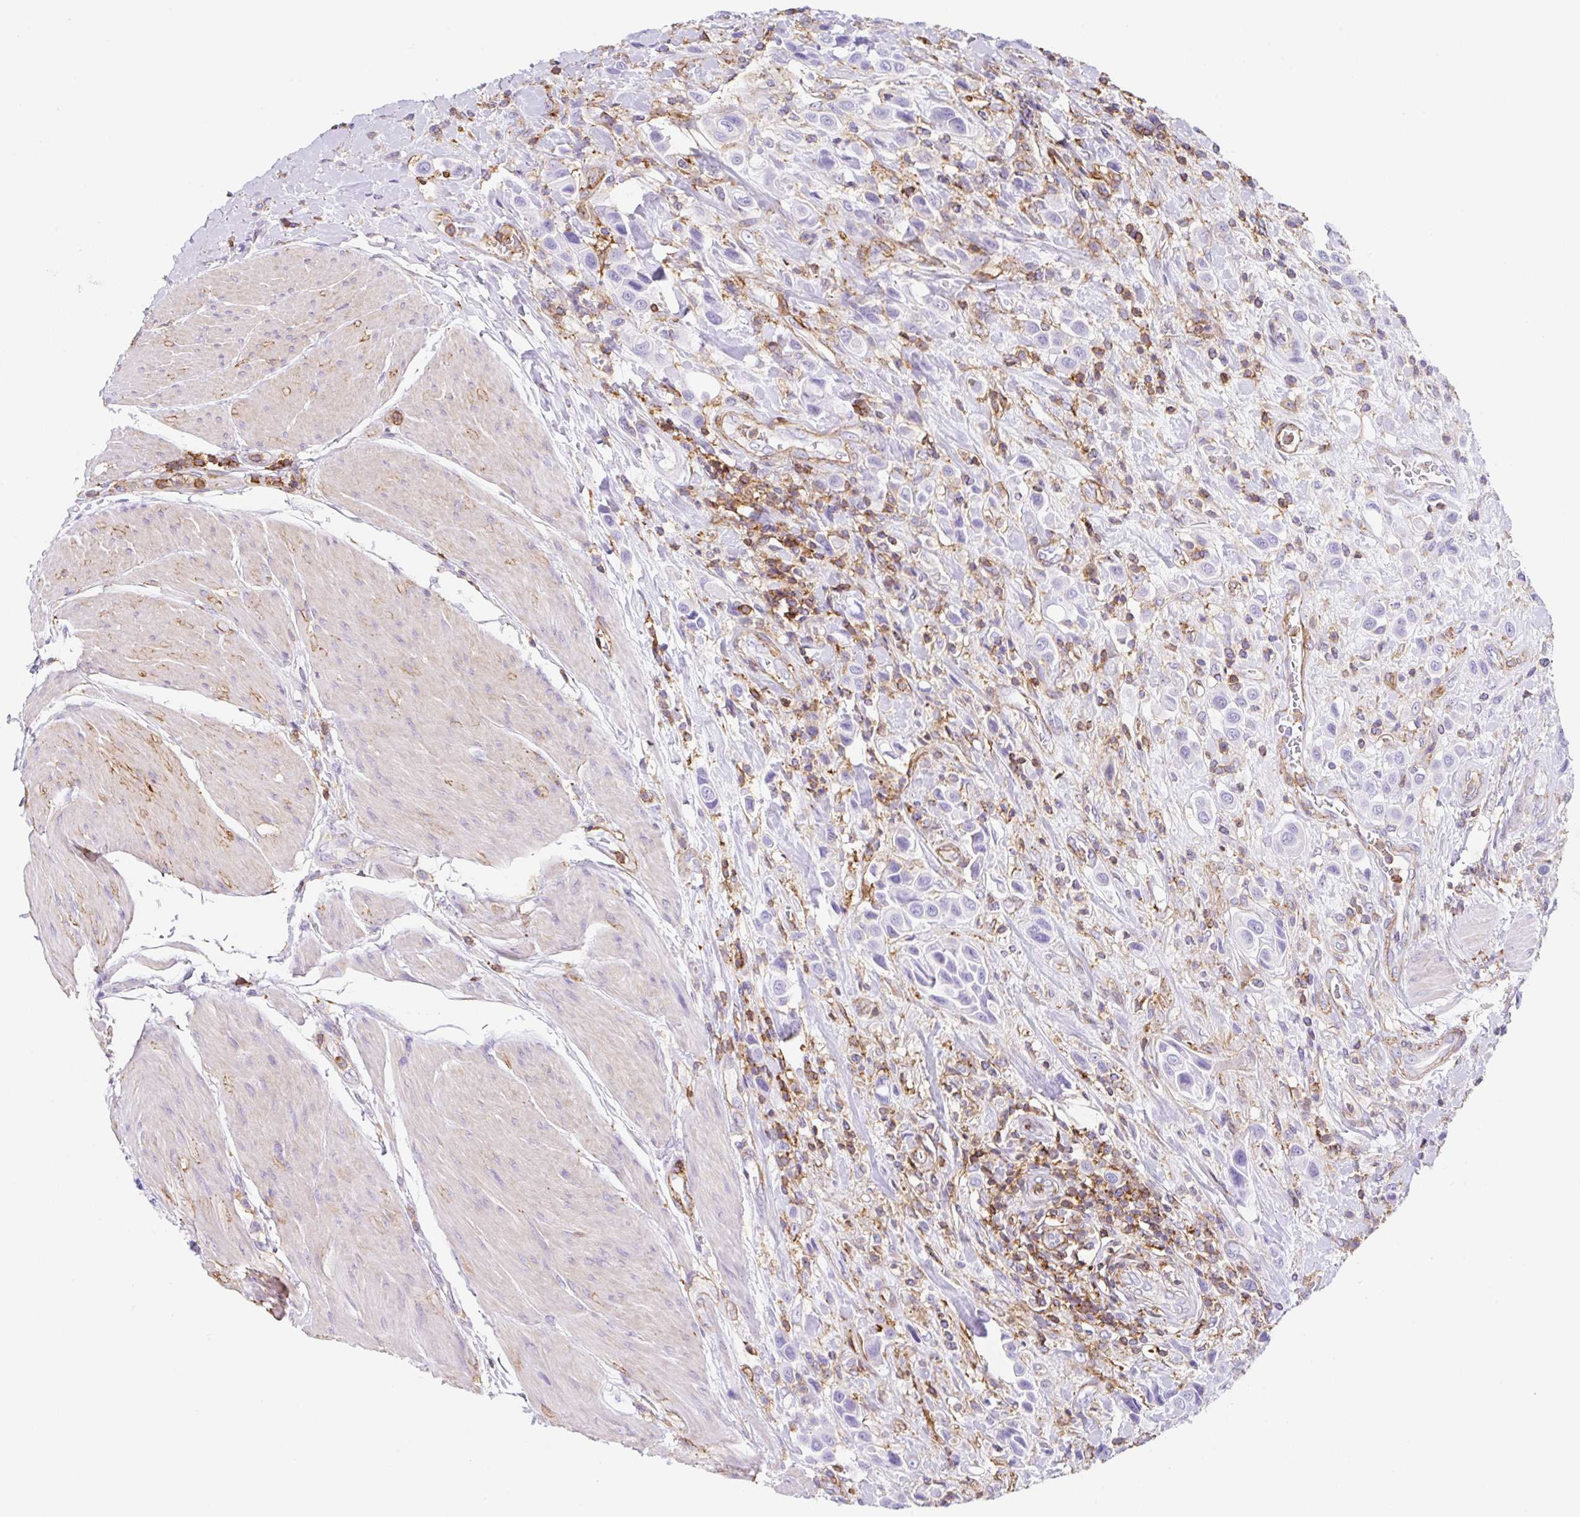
{"staining": {"intensity": "negative", "quantity": "none", "location": "none"}, "tissue": "urothelial cancer", "cell_type": "Tumor cells", "image_type": "cancer", "snomed": [{"axis": "morphology", "description": "Urothelial carcinoma, High grade"}, {"axis": "topography", "description": "Urinary bladder"}], "caption": "This is an immunohistochemistry photomicrograph of human urothelial cancer. There is no staining in tumor cells.", "gene": "MTTP", "patient": {"sex": "male", "age": 50}}